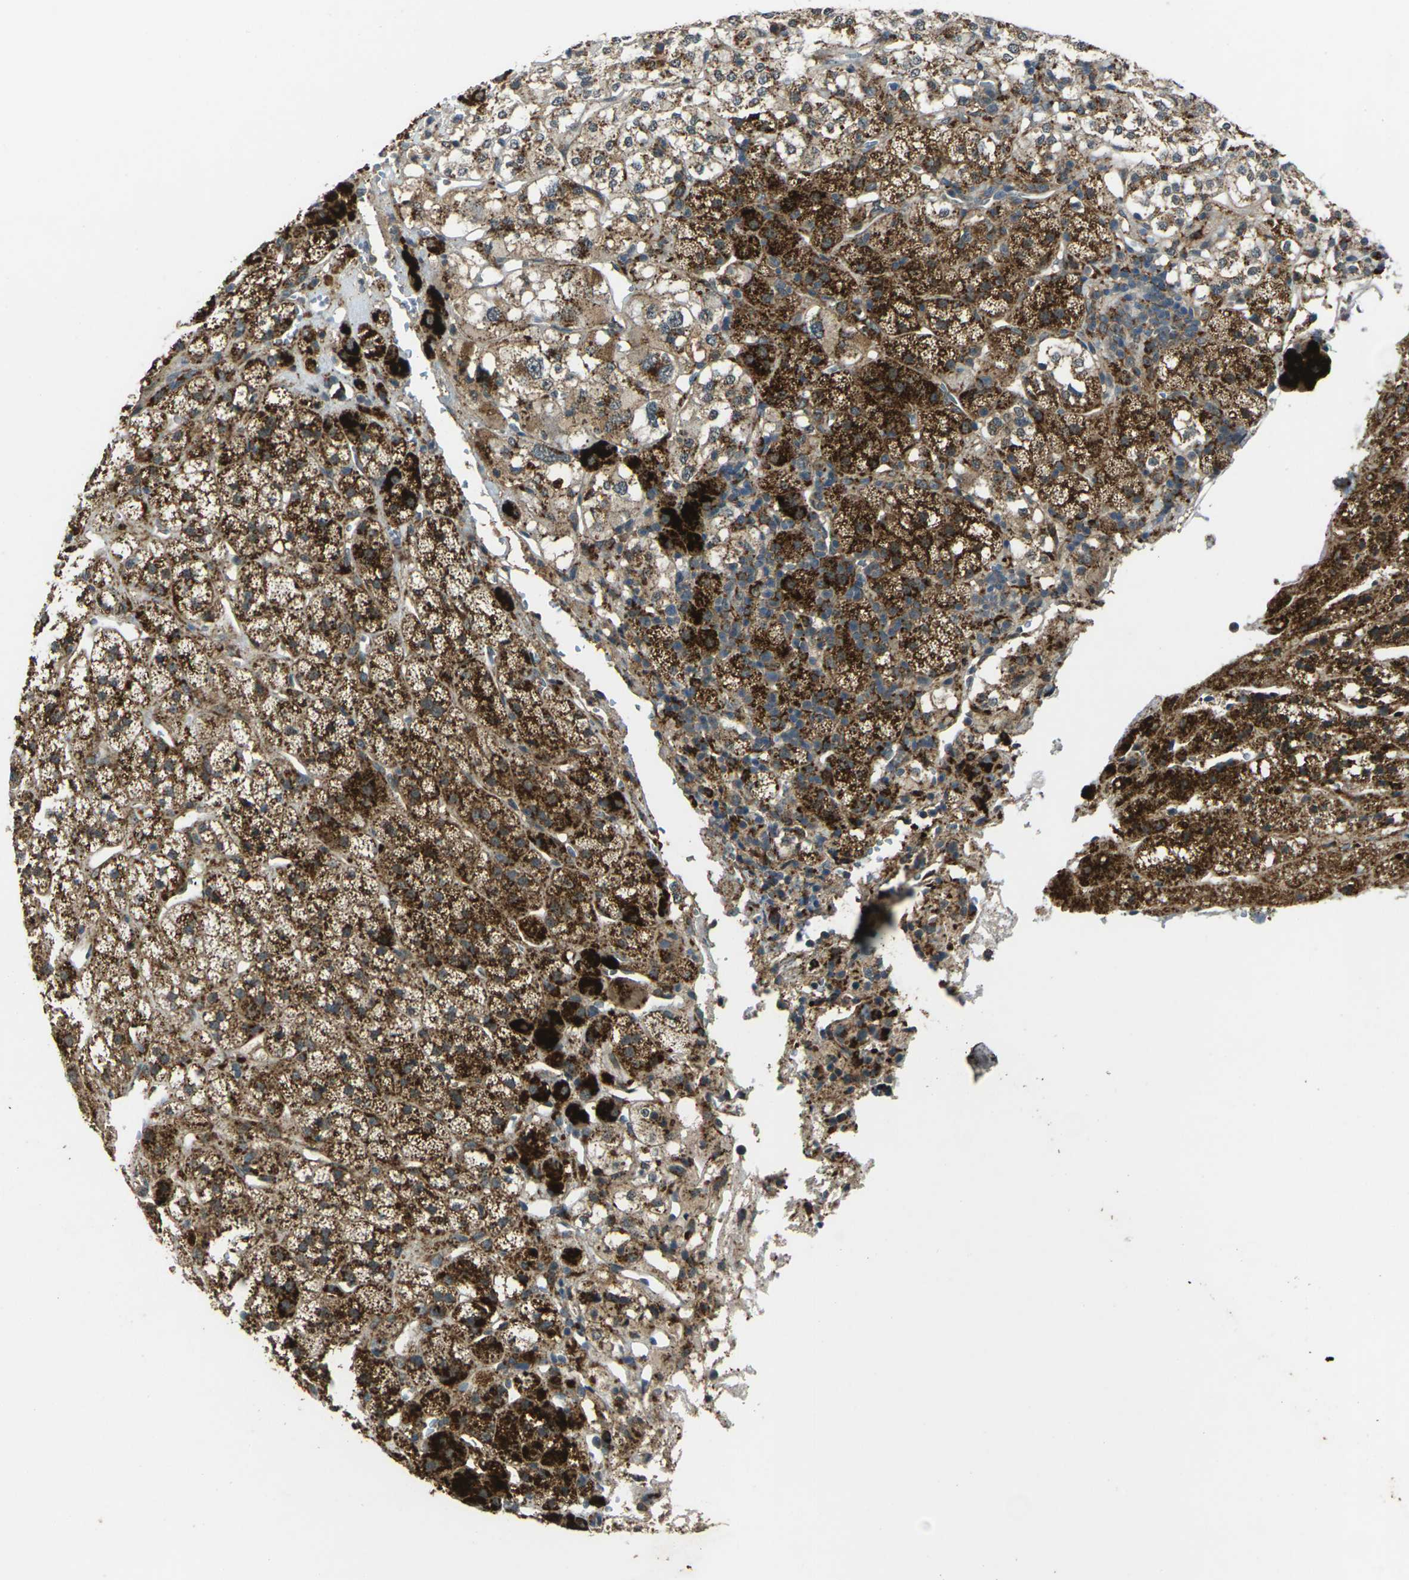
{"staining": {"intensity": "strong", "quantity": ">75%", "location": "cytoplasmic/membranous"}, "tissue": "adrenal gland", "cell_type": "Glandular cells", "image_type": "normal", "snomed": [{"axis": "morphology", "description": "Normal tissue, NOS"}, {"axis": "topography", "description": "Adrenal gland"}], "caption": "A high amount of strong cytoplasmic/membranous positivity is identified in about >75% of glandular cells in normal adrenal gland. (DAB (3,3'-diaminobenzidine) IHC with brightfield microscopy, high magnification).", "gene": "SLC31A2", "patient": {"sex": "male", "age": 56}}